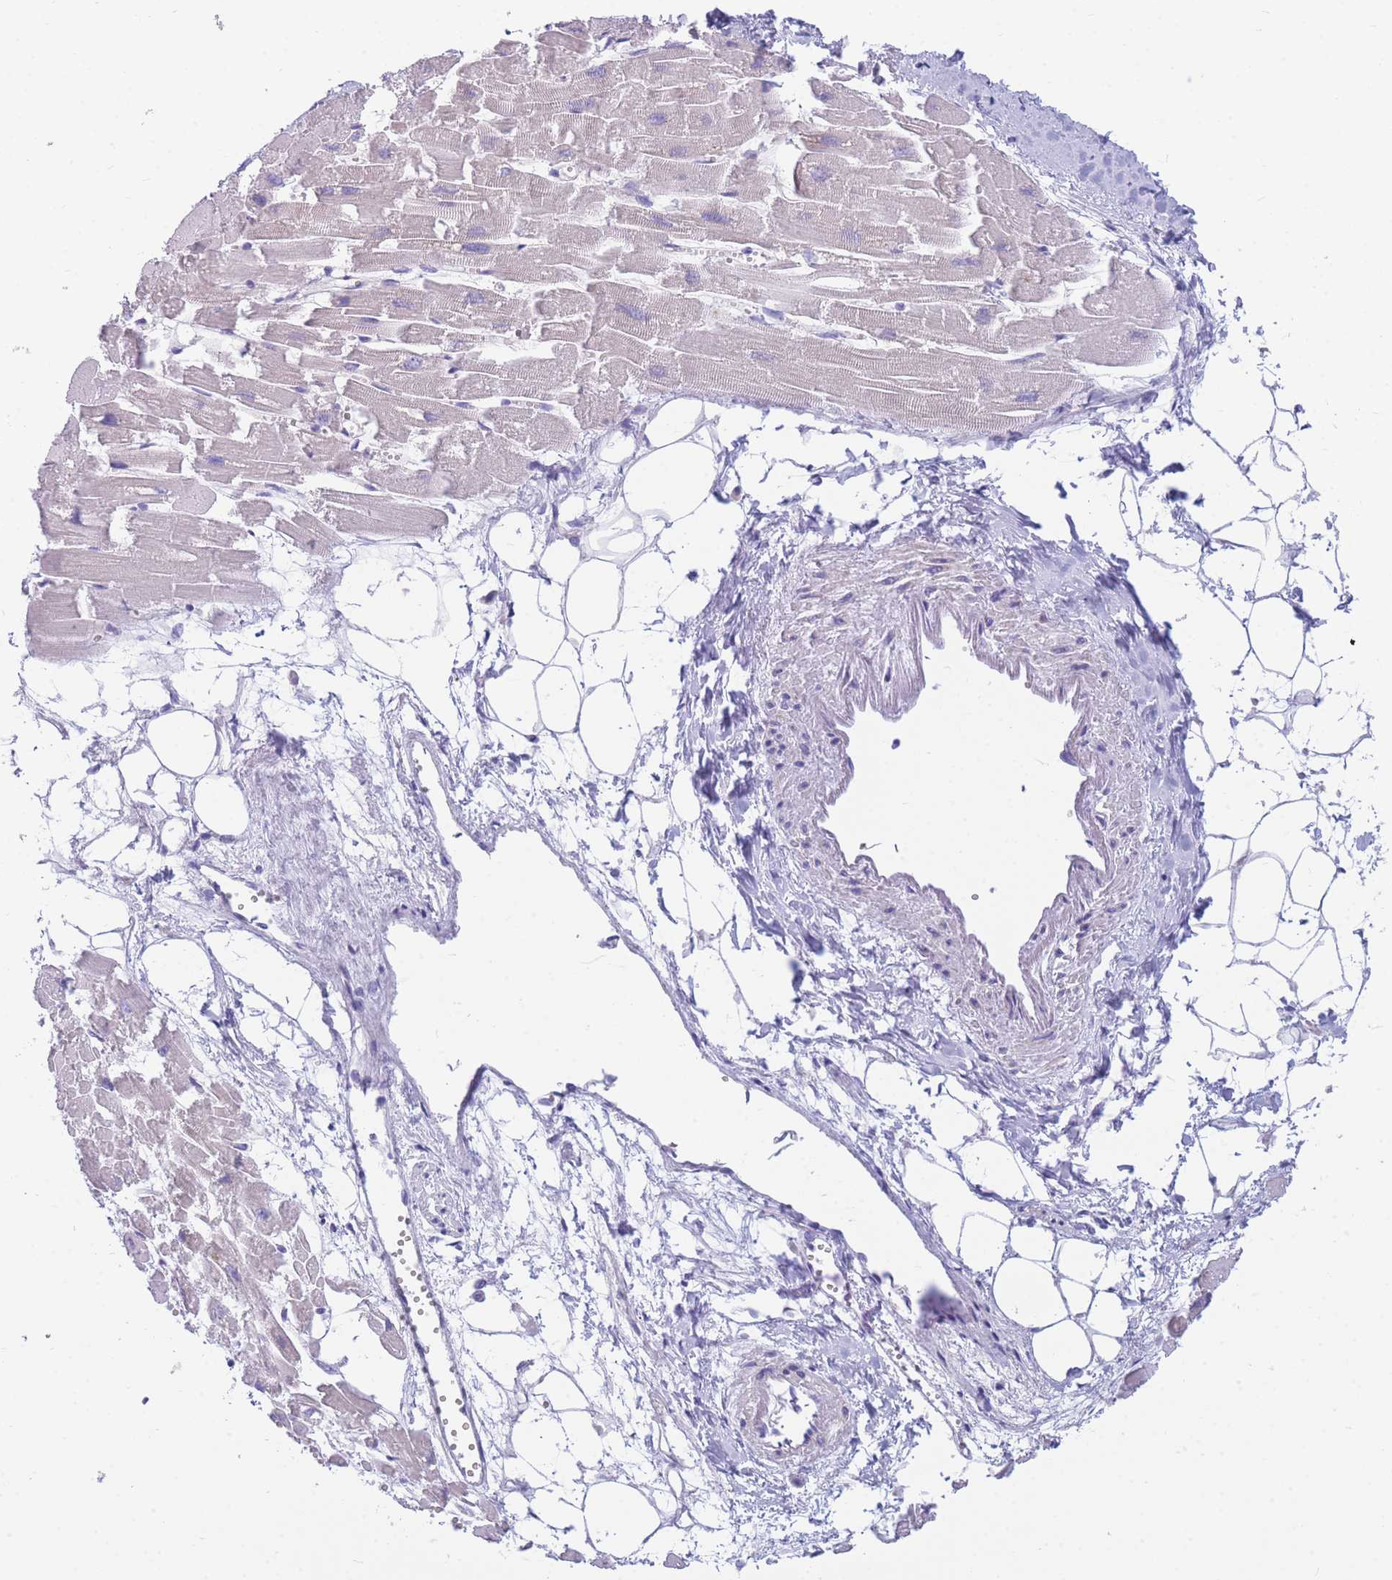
{"staining": {"intensity": "negative", "quantity": "none", "location": "none"}, "tissue": "heart muscle", "cell_type": "Cardiomyocytes", "image_type": "normal", "snomed": [{"axis": "morphology", "description": "Normal tissue, NOS"}, {"axis": "topography", "description": "Heart"}], "caption": "Heart muscle was stained to show a protein in brown. There is no significant positivity in cardiomyocytes. (DAB (3,3'-diaminobenzidine) immunohistochemistry (IHC) visualized using brightfield microscopy, high magnification).", "gene": "DHRS11", "patient": {"sex": "female", "age": 64}}